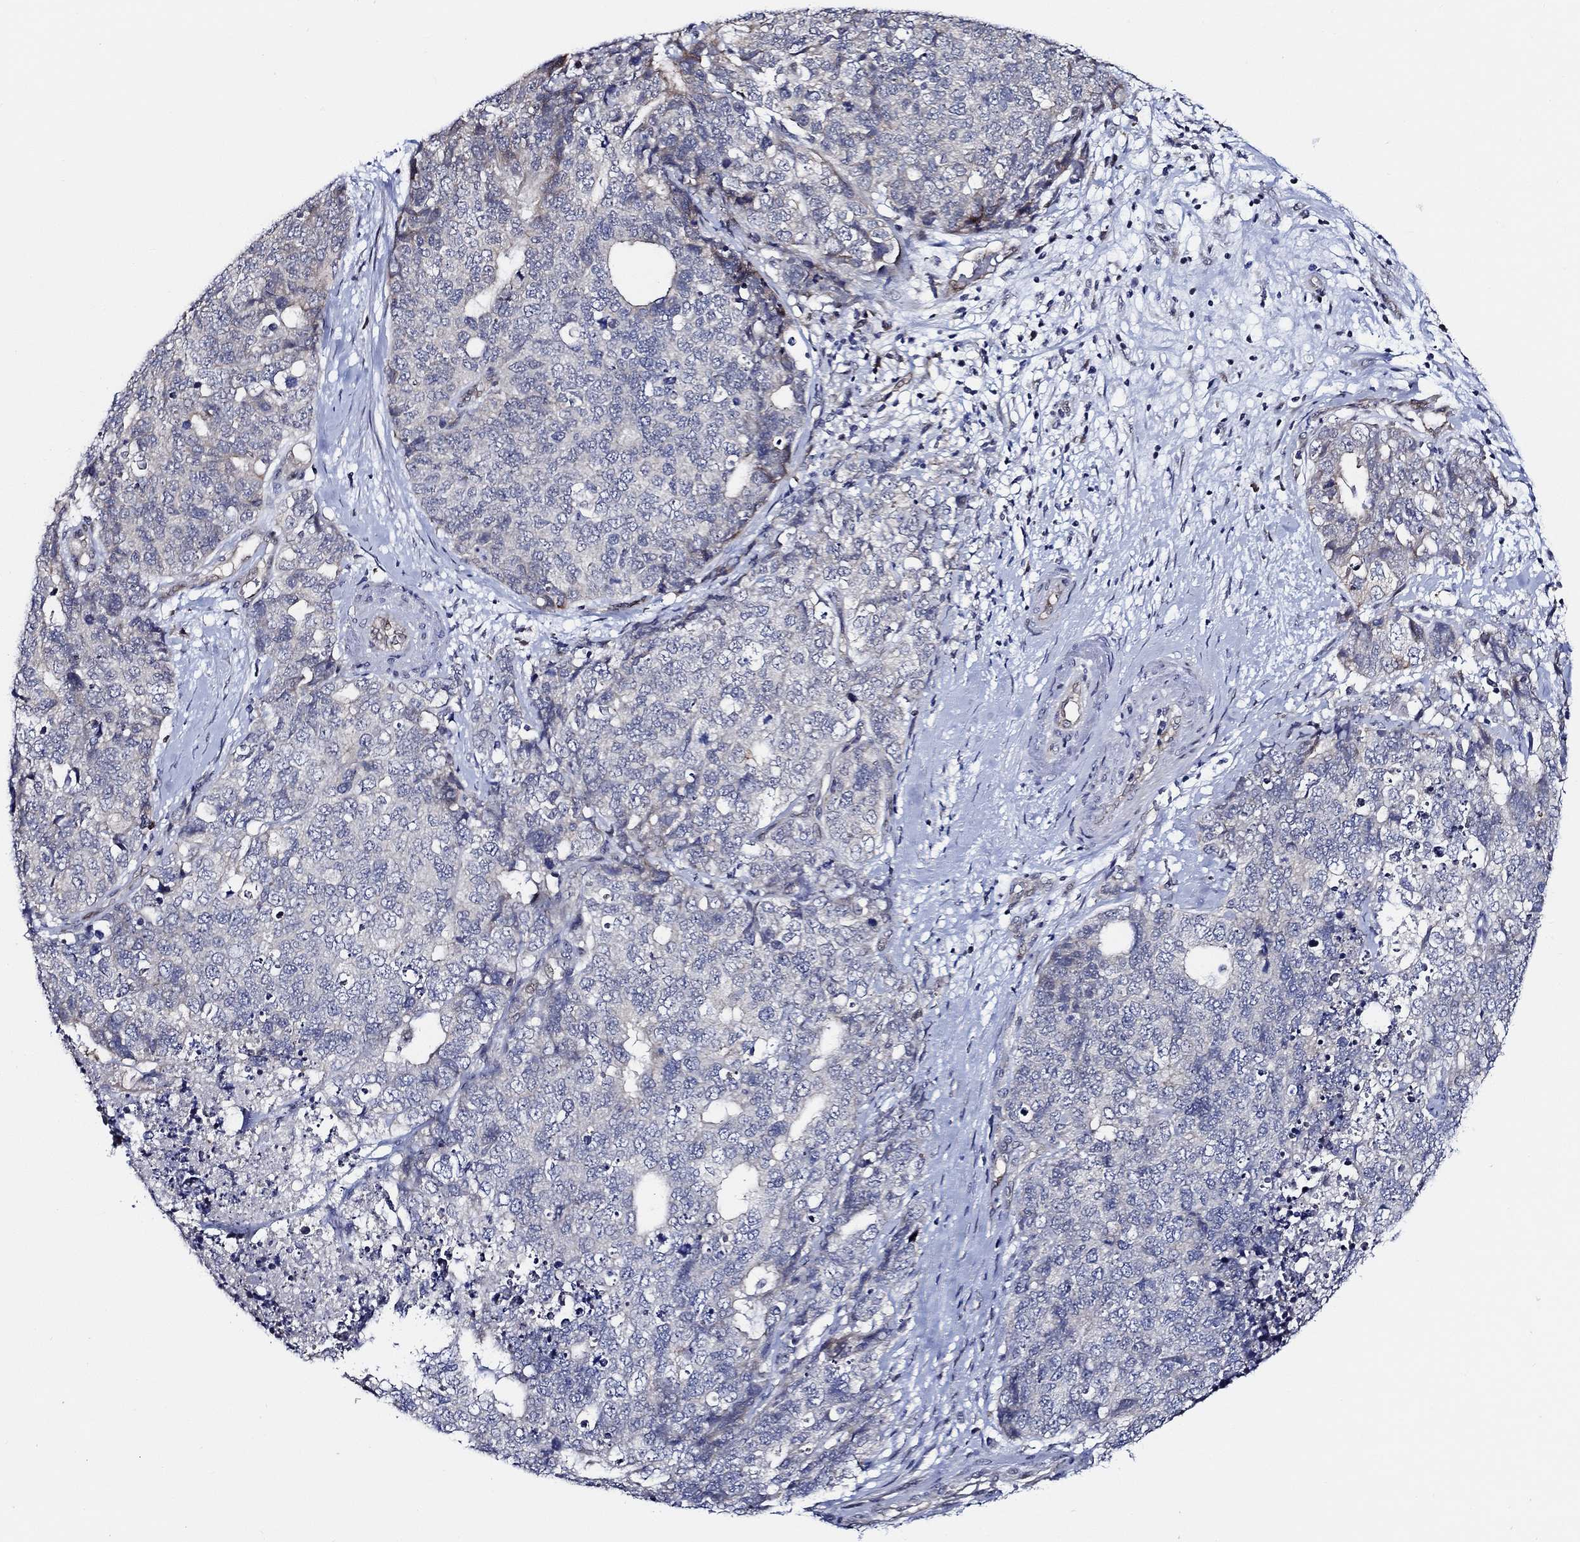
{"staining": {"intensity": "negative", "quantity": "none", "location": "none"}, "tissue": "cervical cancer", "cell_type": "Tumor cells", "image_type": "cancer", "snomed": [{"axis": "morphology", "description": "Squamous cell carcinoma, NOS"}, {"axis": "topography", "description": "Cervix"}], "caption": "The micrograph demonstrates no staining of tumor cells in cervical cancer. (Brightfield microscopy of DAB (3,3'-diaminobenzidine) IHC at high magnification).", "gene": "C8orf48", "patient": {"sex": "female", "age": 63}}